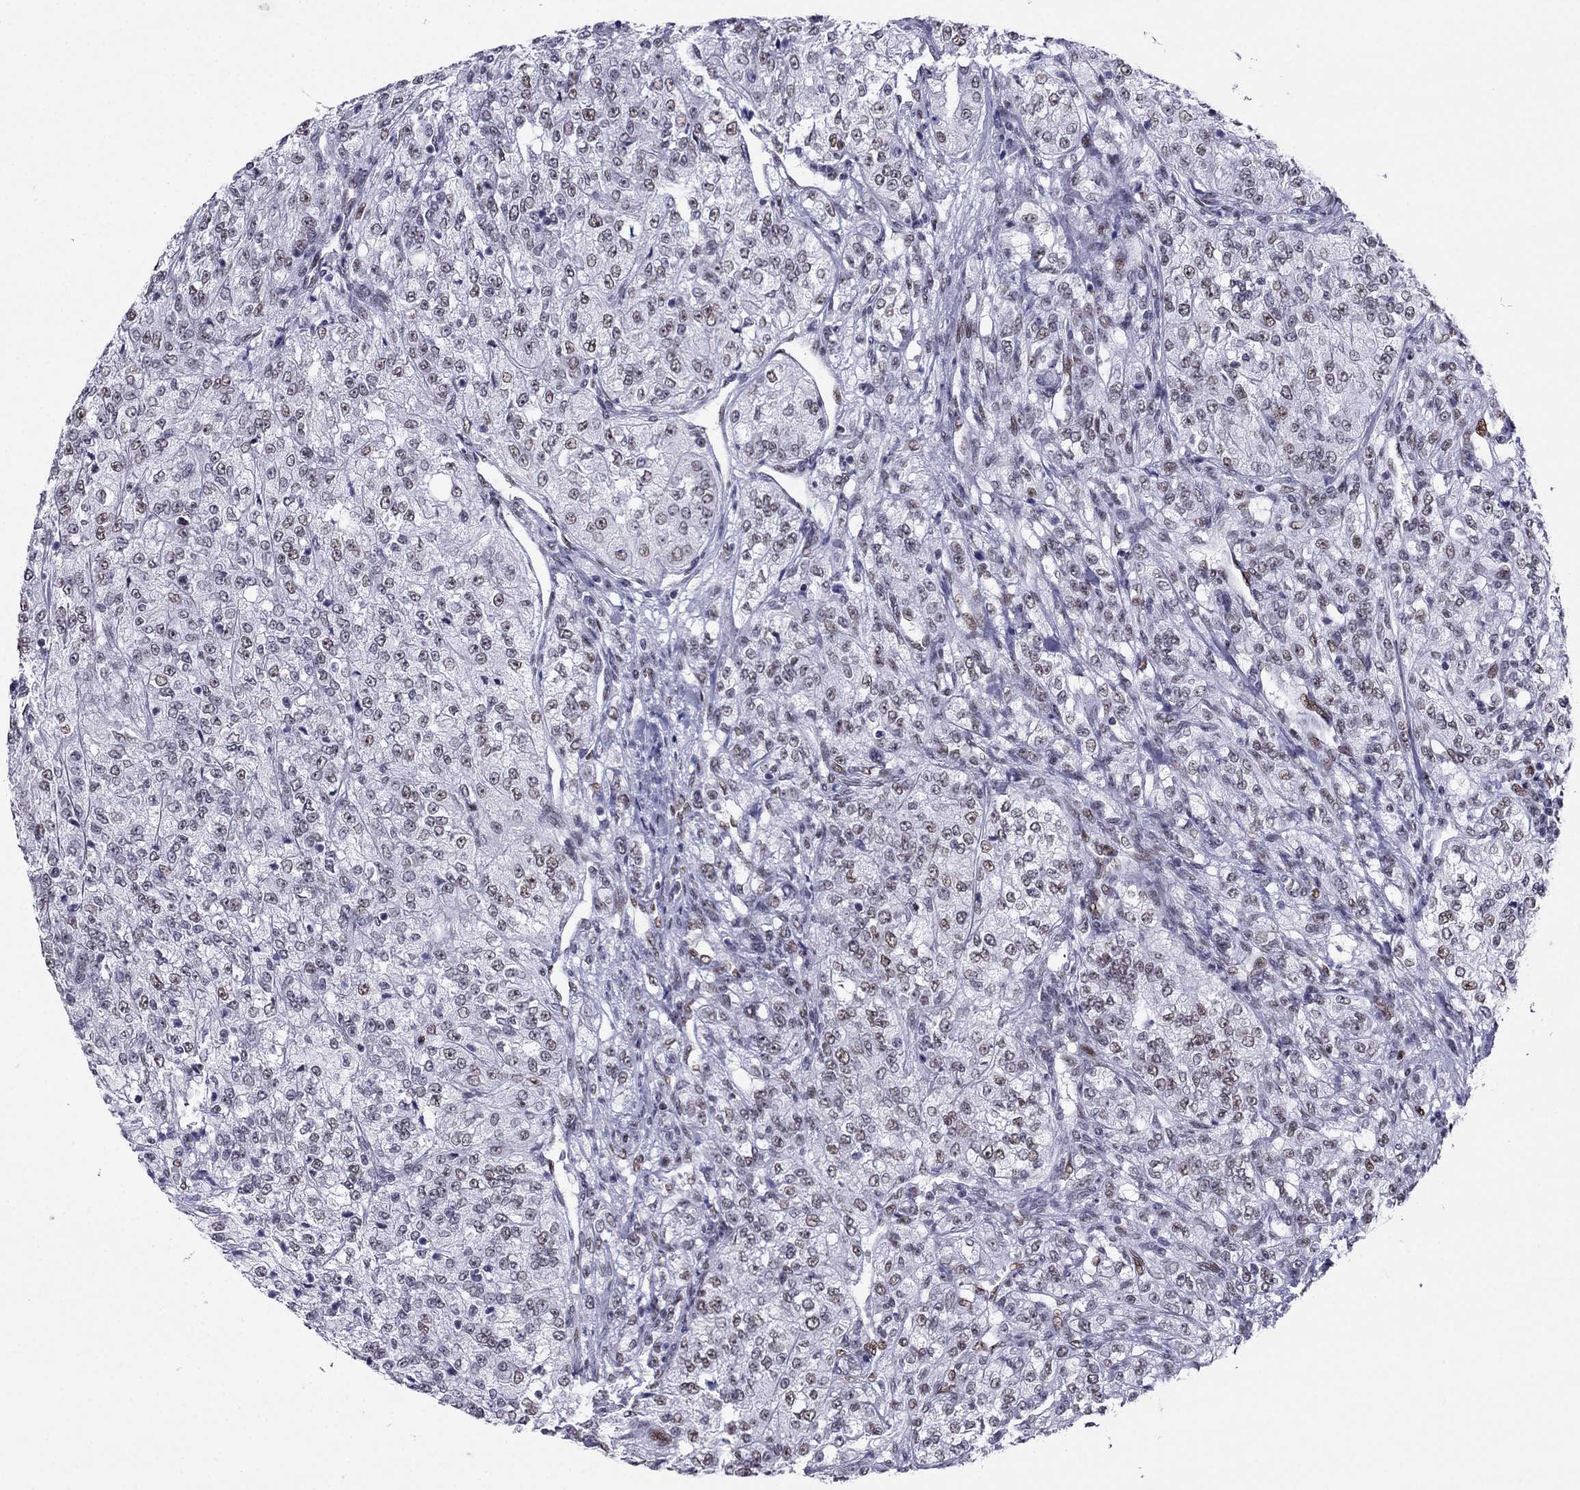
{"staining": {"intensity": "moderate", "quantity": "<25%", "location": "nuclear"}, "tissue": "renal cancer", "cell_type": "Tumor cells", "image_type": "cancer", "snomed": [{"axis": "morphology", "description": "Adenocarcinoma, NOS"}, {"axis": "topography", "description": "Kidney"}], "caption": "Immunohistochemistry (IHC) staining of renal cancer, which displays low levels of moderate nuclear expression in approximately <25% of tumor cells indicating moderate nuclear protein positivity. The staining was performed using DAB (3,3'-diaminobenzidine) (brown) for protein detection and nuclei were counterstained in hematoxylin (blue).", "gene": "PPM1G", "patient": {"sex": "female", "age": 63}}